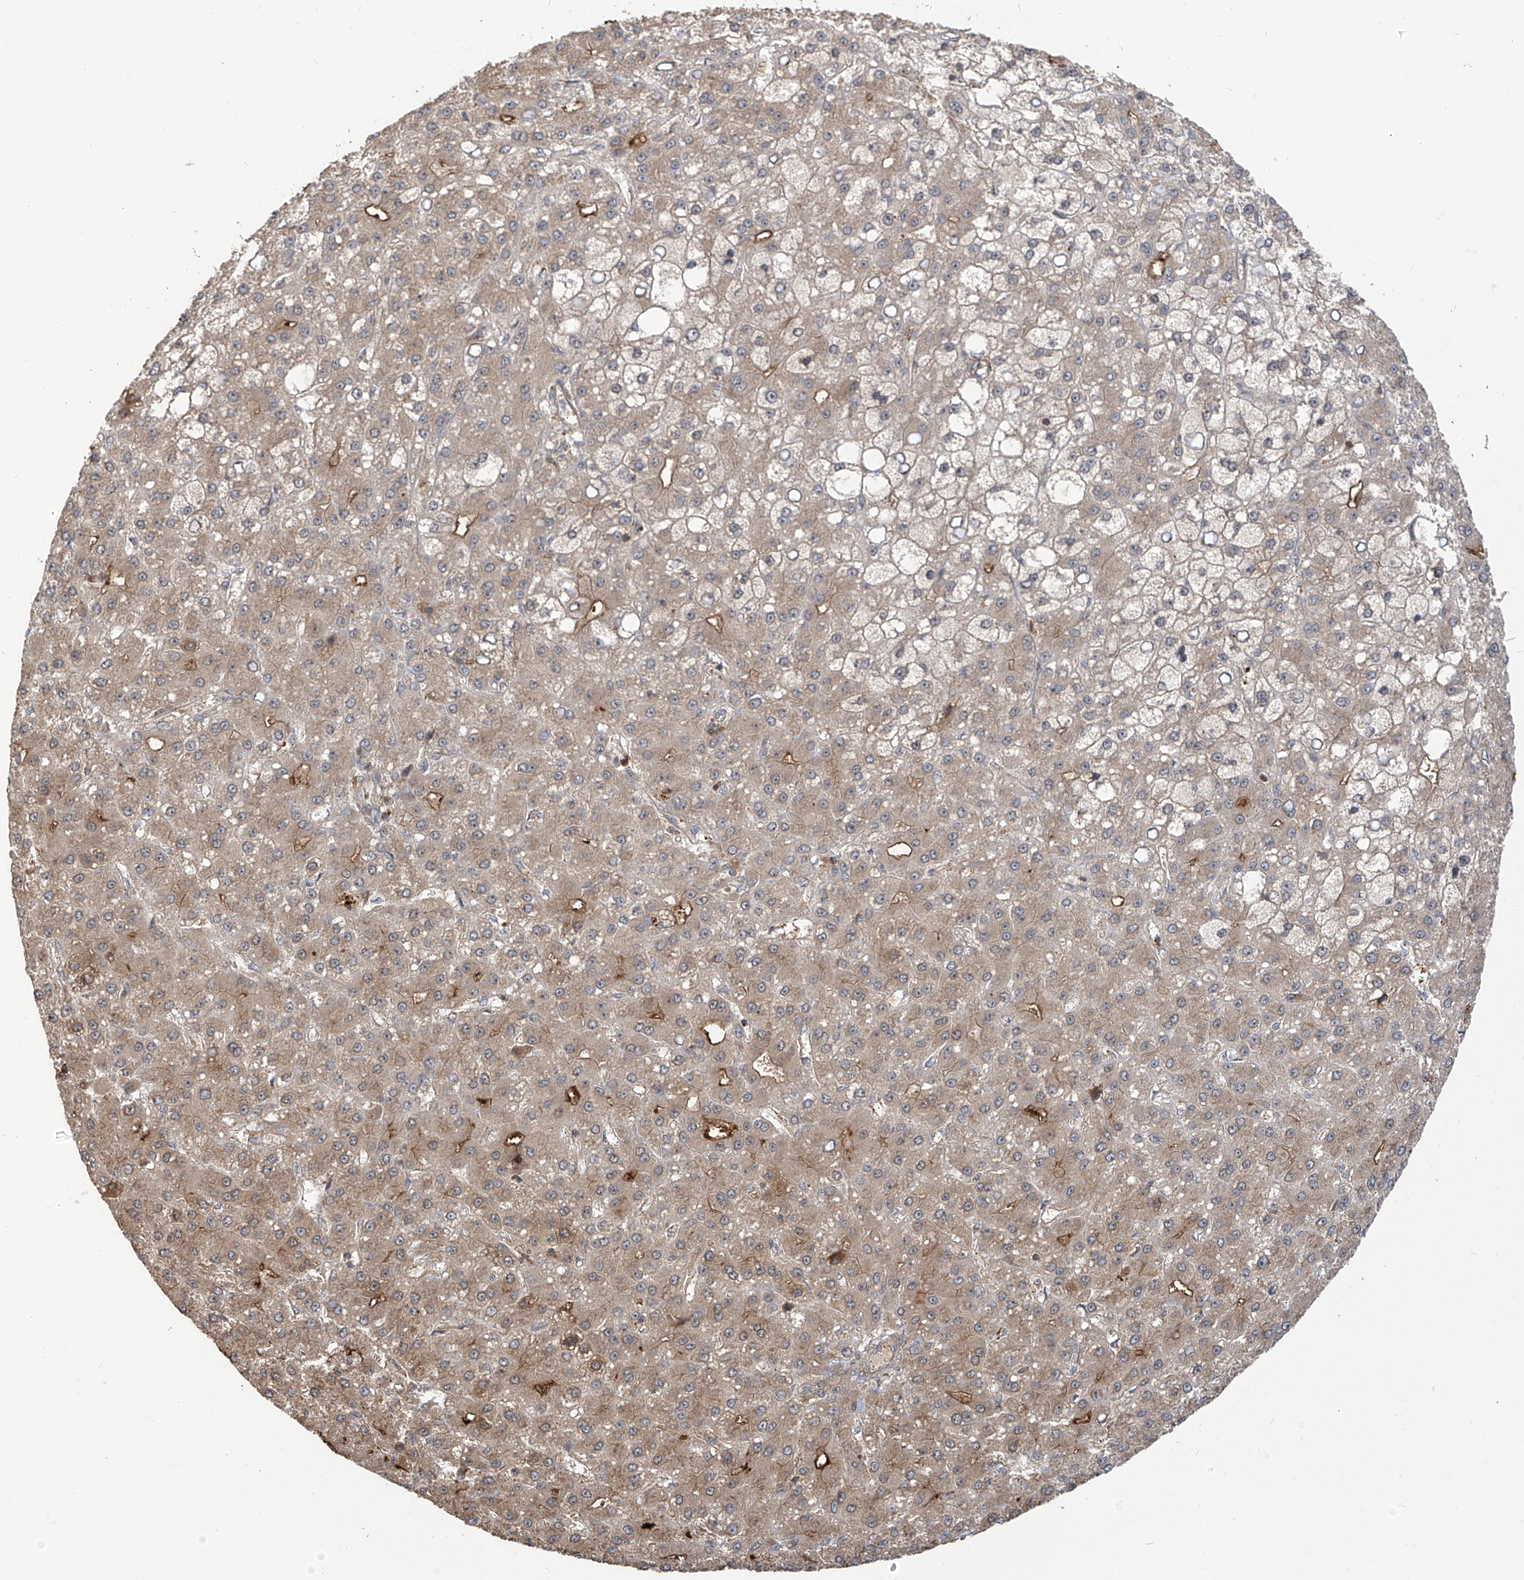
{"staining": {"intensity": "moderate", "quantity": "<25%", "location": "cytoplasmic/membranous"}, "tissue": "liver cancer", "cell_type": "Tumor cells", "image_type": "cancer", "snomed": [{"axis": "morphology", "description": "Carcinoma, Hepatocellular, NOS"}, {"axis": "topography", "description": "Liver"}], "caption": "The photomicrograph exhibits a brown stain indicating the presence of a protein in the cytoplasmic/membranous of tumor cells in liver cancer (hepatocellular carcinoma). (DAB (3,3'-diaminobenzidine) IHC with brightfield microscopy, high magnification).", "gene": "ATAD2B", "patient": {"sex": "male", "age": 67}}